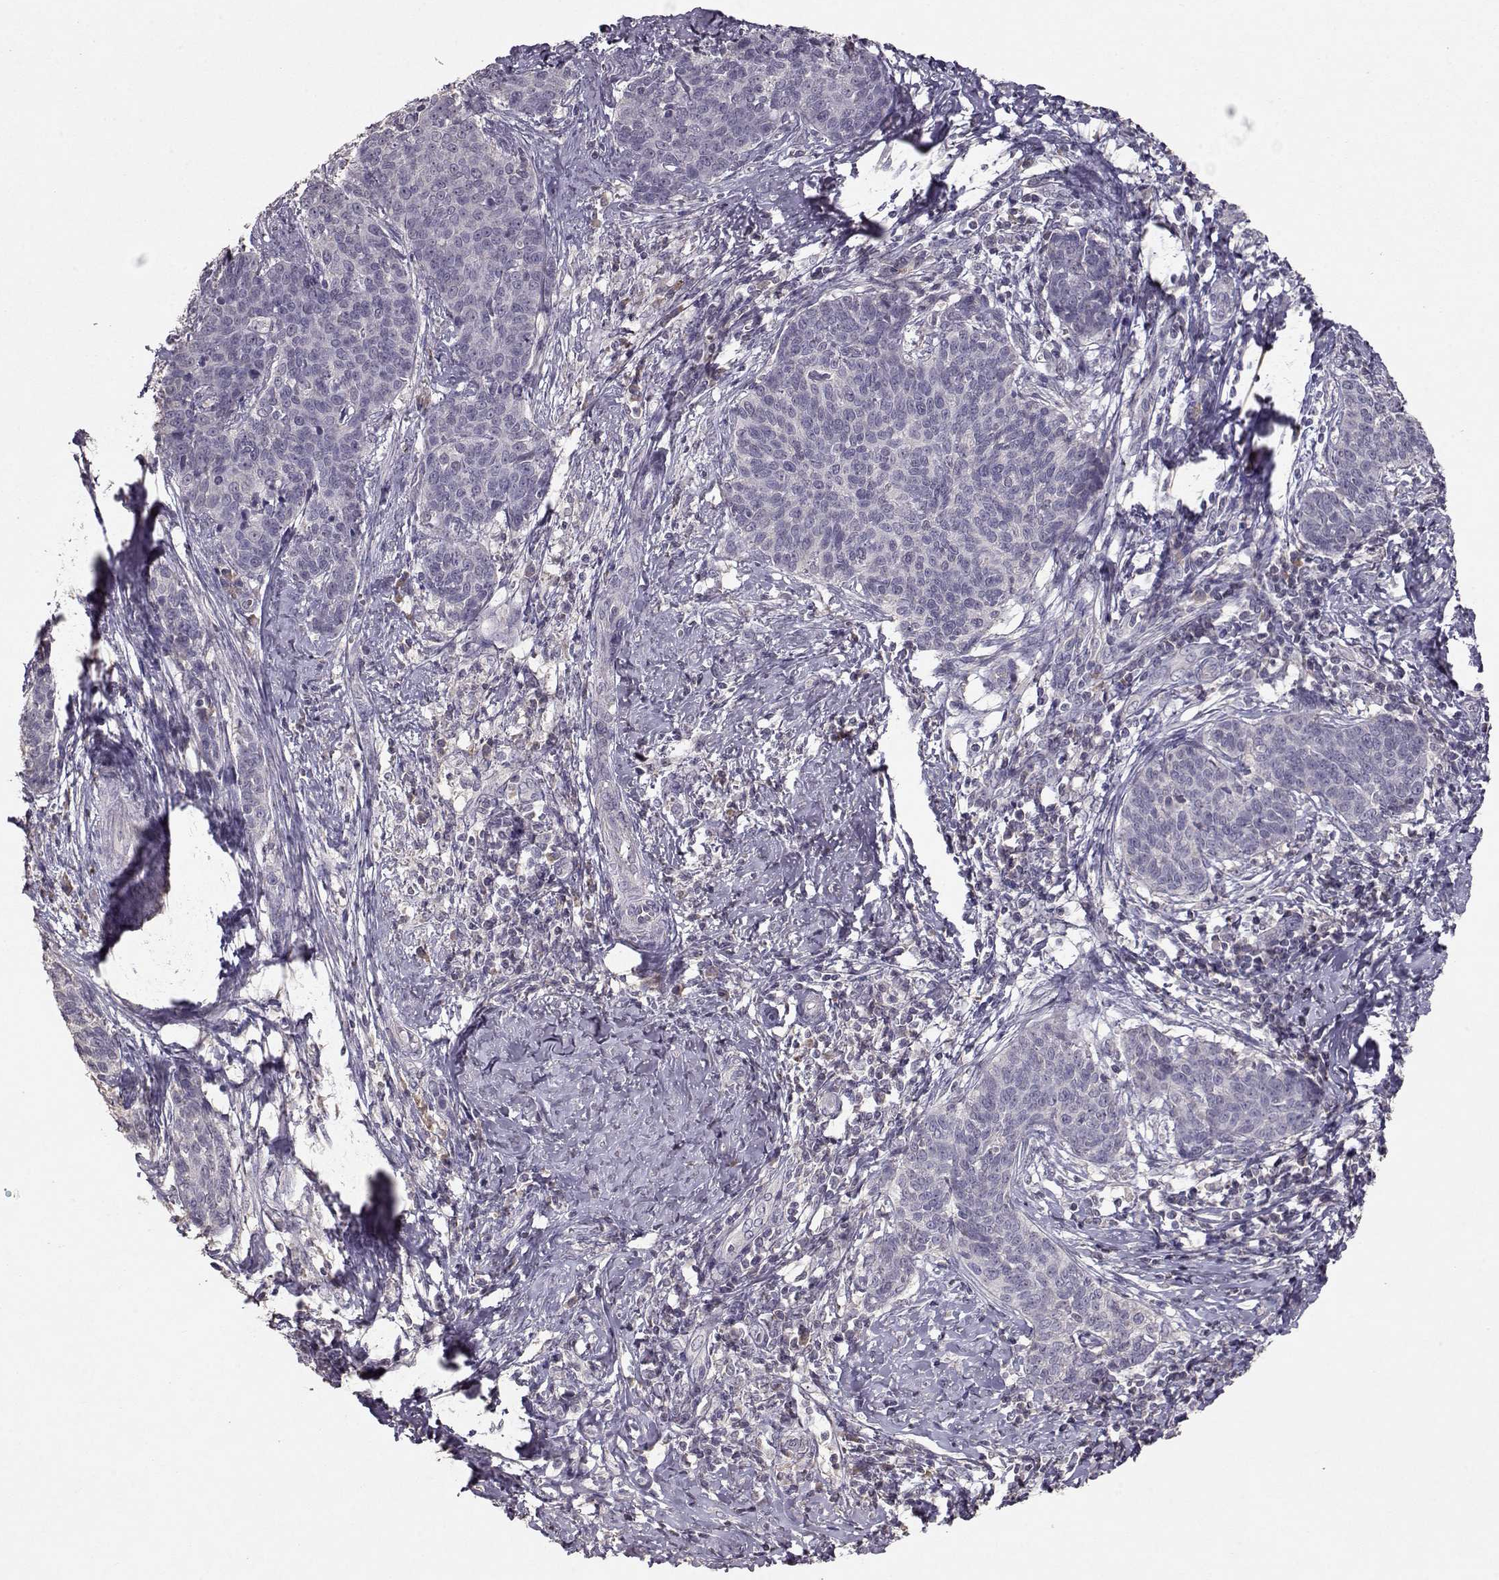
{"staining": {"intensity": "negative", "quantity": "none", "location": "none"}, "tissue": "cervical cancer", "cell_type": "Tumor cells", "image_type": "cancer", "snomed": [{"axis": "morphology", "description": "Squamous cell carcinoma, NOS"}, {"axis": "topography", "description": "Cervix"}], "caption": "A high-resolution micrograph shows IHC staining of cervical squamous cell carcinoma, which shows no significant positivity in tumor cells.", "gene": "PMCH", "patient": {"sex": "female", "age": 39}}